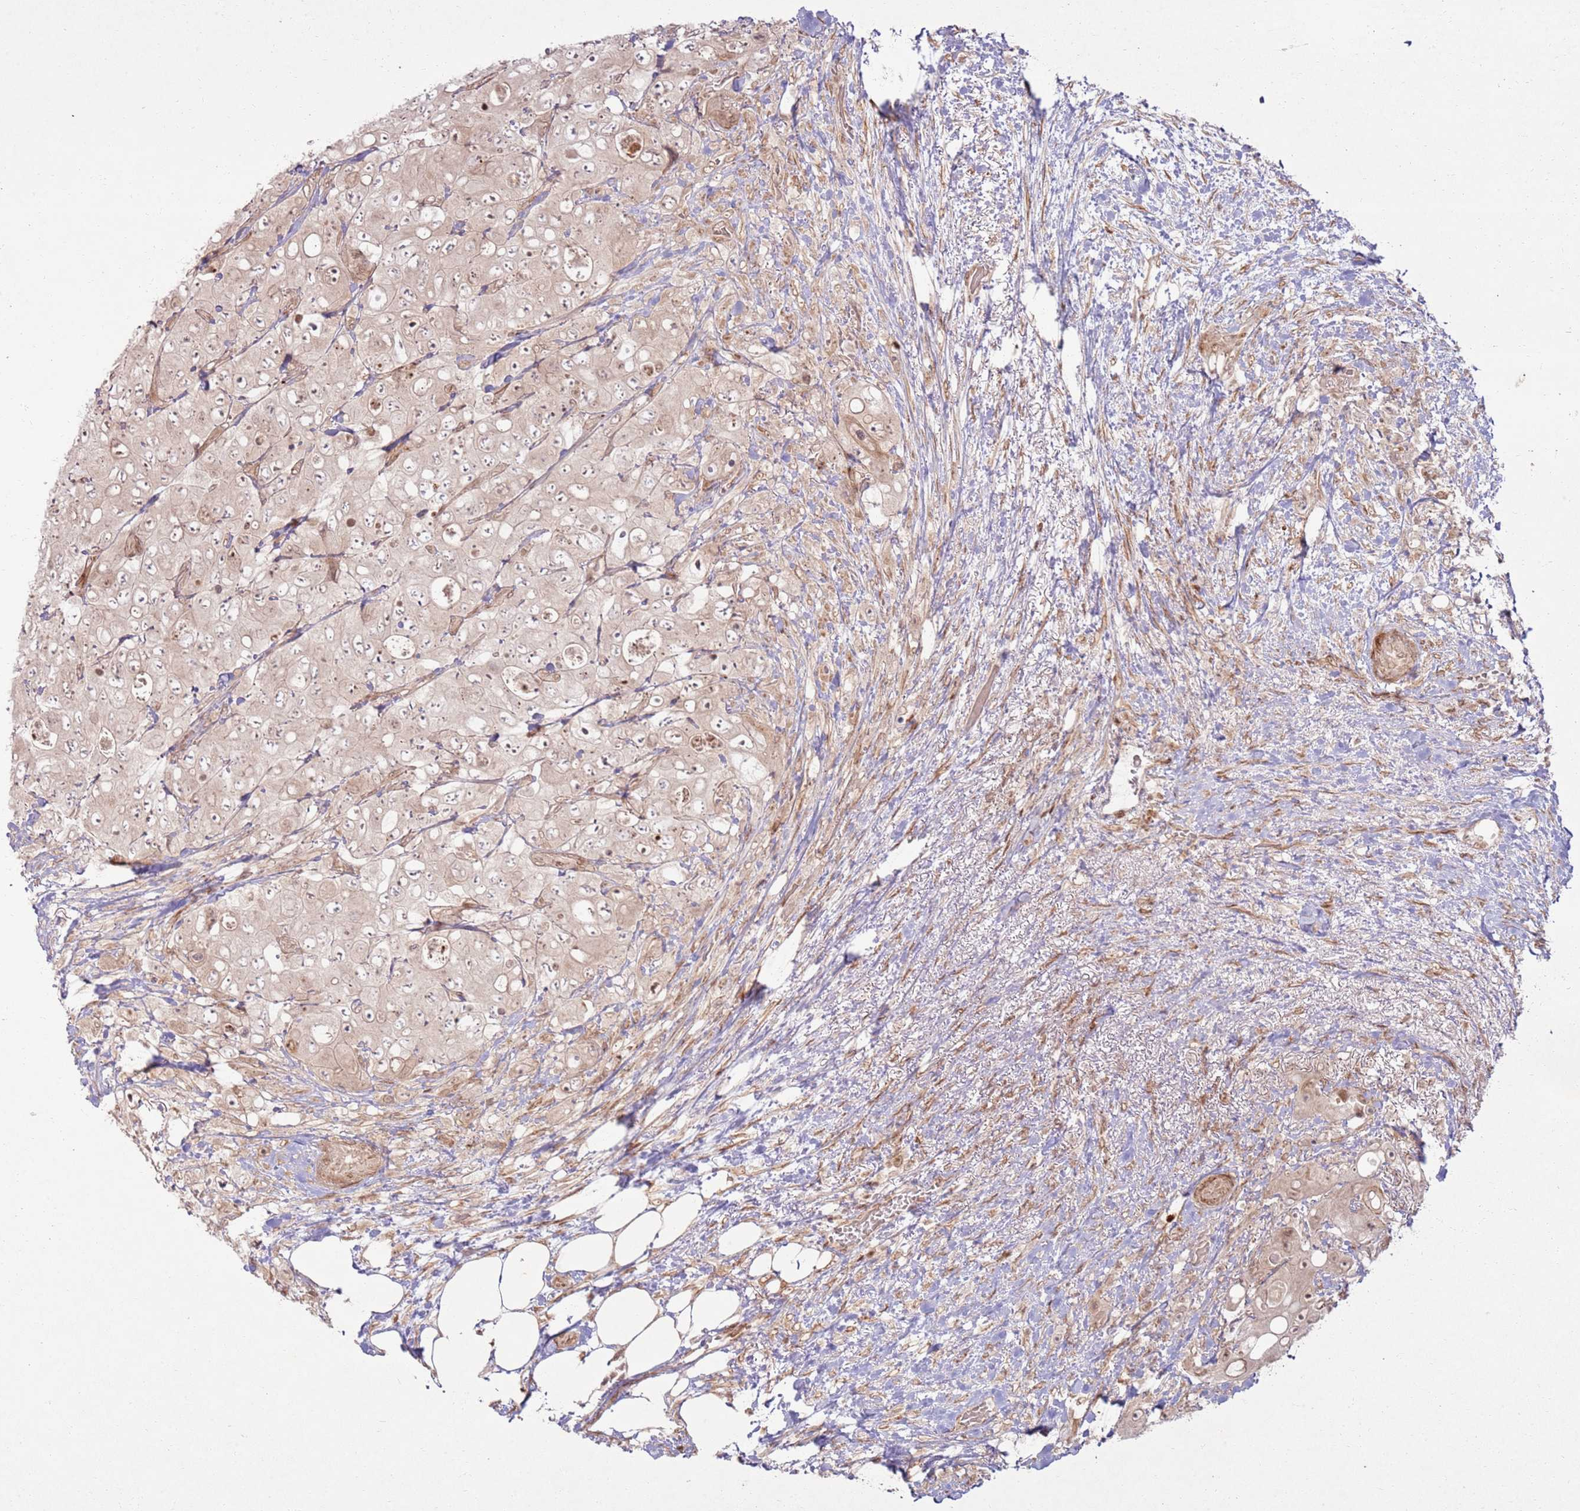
{"staining": {"intensity": "weak", "quantity": ">75%", "location": "cytoplasmic/membranous,nuclear"}, "tissue": "colorectal cancer", "cell_type": "Tumor cells", "image_type": "cancer", "snomed": [{"axis": "morphology", "description": "Adenocarcinoma, NOS"}, {"axis": "topography", "description": "Colon"}], "caption": "This histopathology image reveals immunohistochemistry staining of colorectal cancer (adenocarcinoma), with low weak cytoplasmic/membranous and nuclear staining in approximately >75% of tumor cells.", "gene": "KLHL36", "patient": {"sex": "female", "age": 46}}